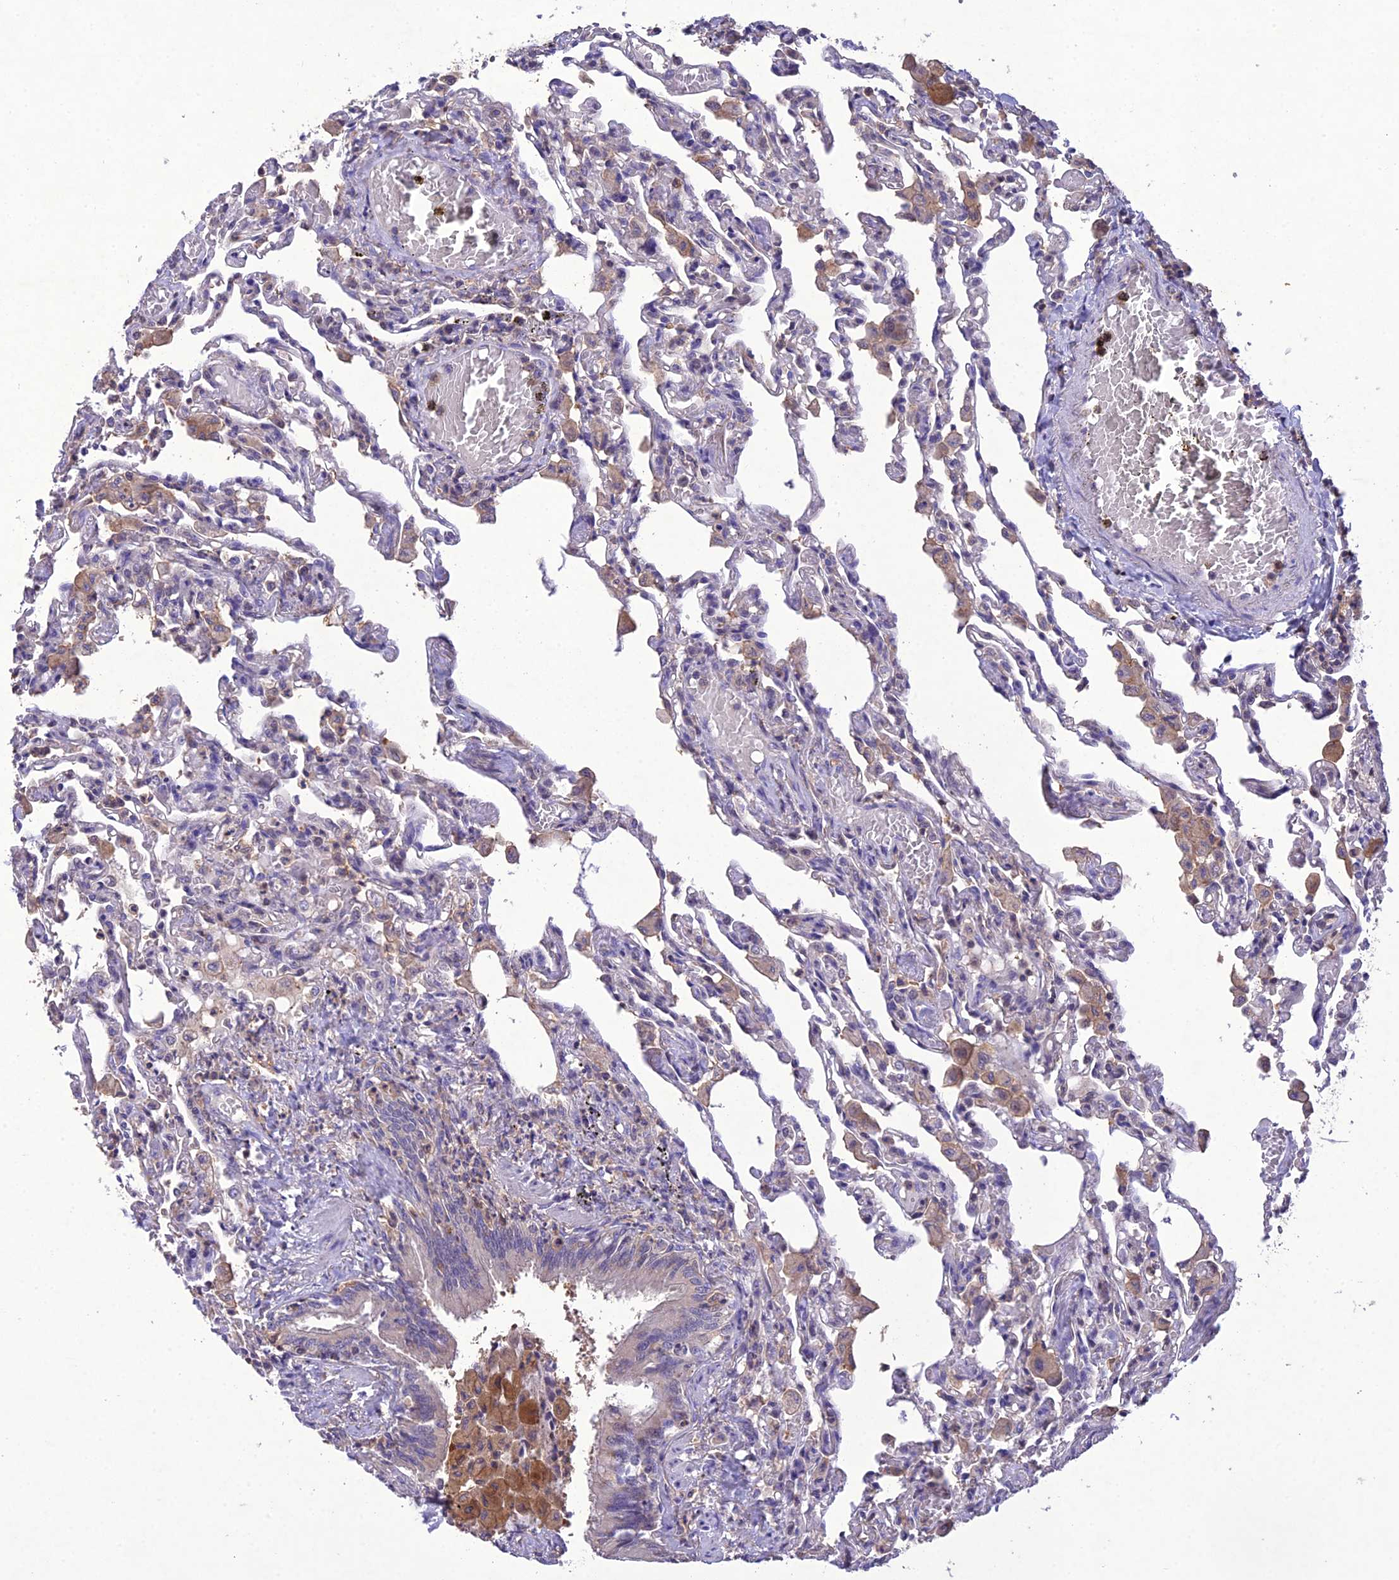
{"staining": {"intensity": "negative", "quantity": "none", "location": "none"}, "tissue": "lung", "cell_type": "Alveolar cells", "image_type": "normal", "snomed": [{"axis": "morphology", "description": "Normal tissue, NOS"}, {"axis": "topography", "description": "Bronchus"}, {"axis": "topography", "description": "Lung"}], "caption": "Immunohistochemistry (IHC) image of benign lung: human lung stained with DAB (3,3'-diaminobenzidine) exhibits no significant protein positivity in alveolar cells. (DAB immunohistochemistry, high magnification).", "gene": "SNX24", "patient": {"sex": "female", "age": 49}}